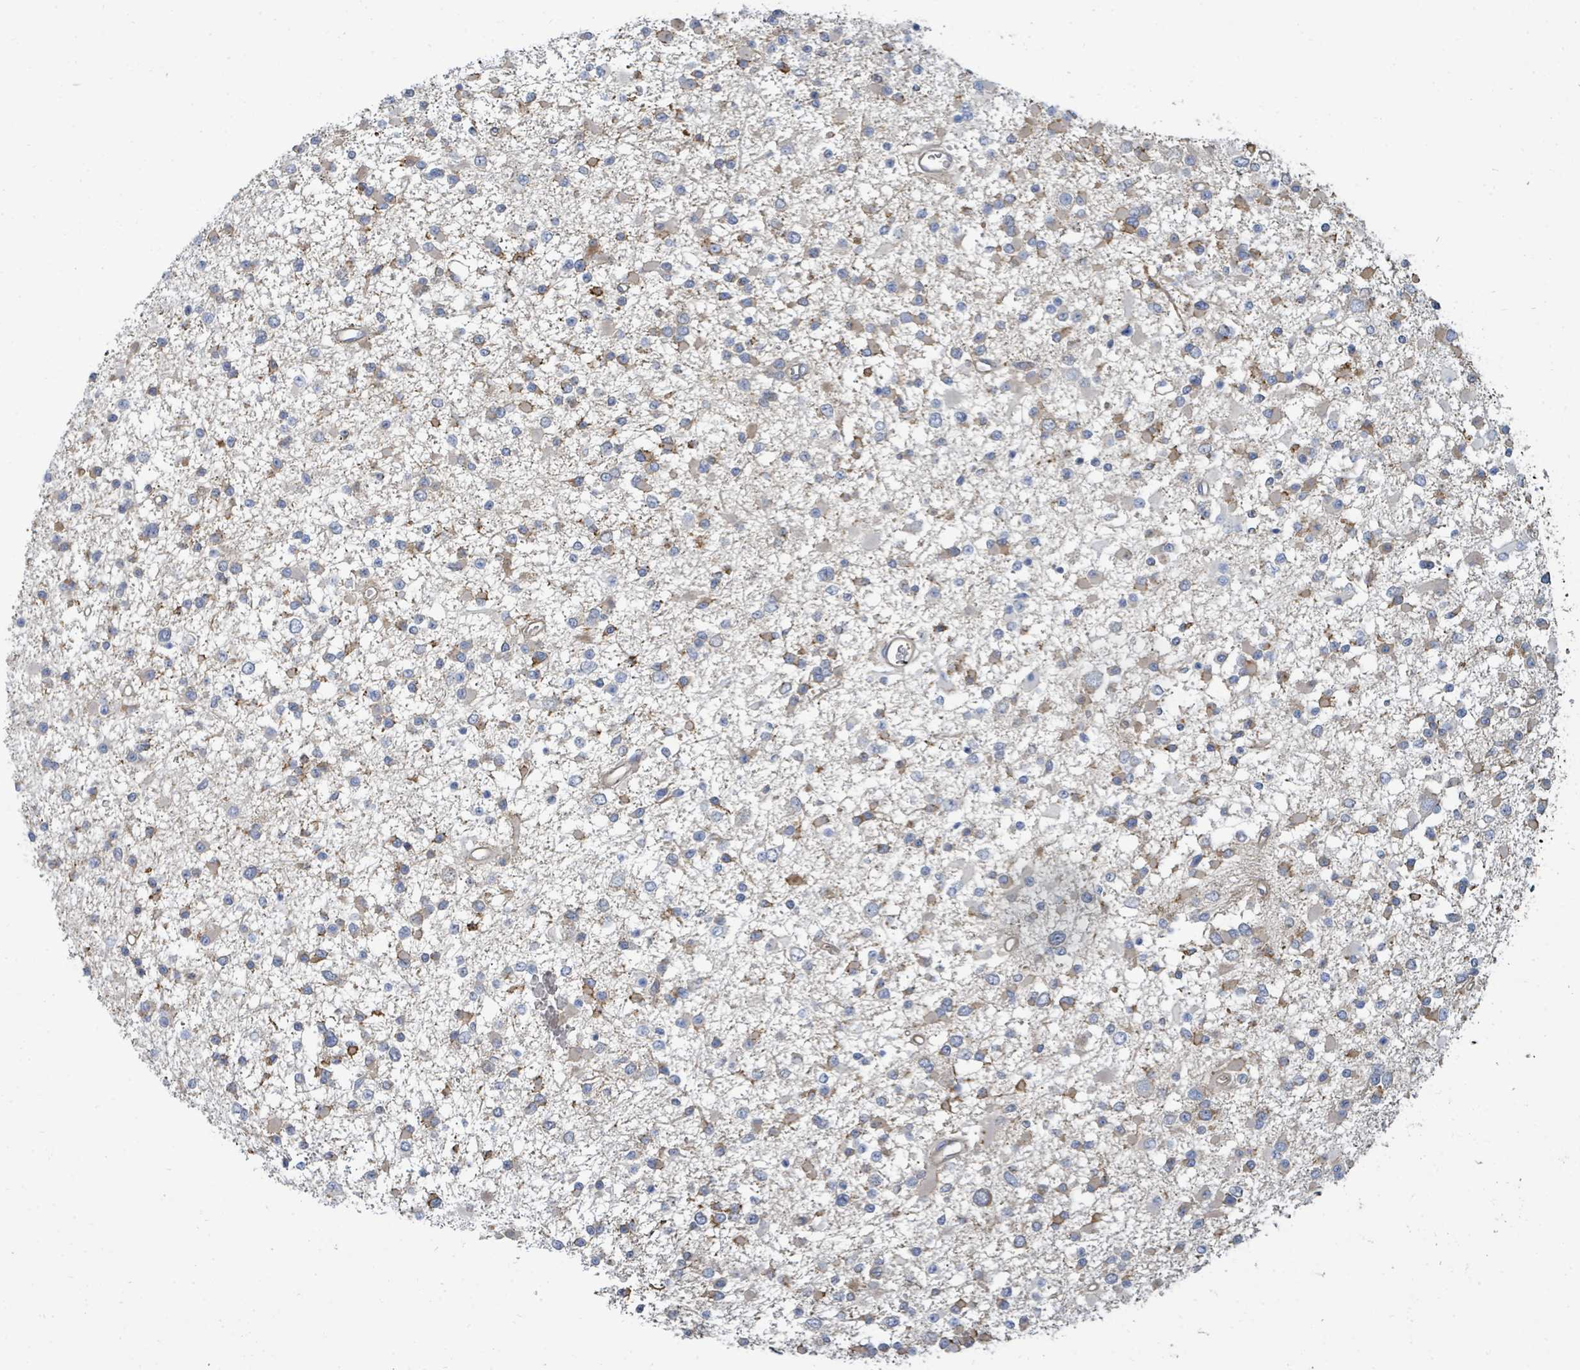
{"staining": {"intensity": "weak", "quantity": "<25%", "location": "cytoplasmic/membranous"}, "tissue": "glioma", "cell_type": "Tumor cells", "image_type": "cancer", "snomed": [{"axis": "morphology", "description": "Glioma, malignant, Low grade"}, {"axis": "topography", "description": "Brain"}], "caption": "DAB immunohistochemical staining of human low-grade glioma (malignant) exhibits no significant expression in tumor cells.", "gene": "BOLA2B", "patient": {"sex": "female", "age": 22}}